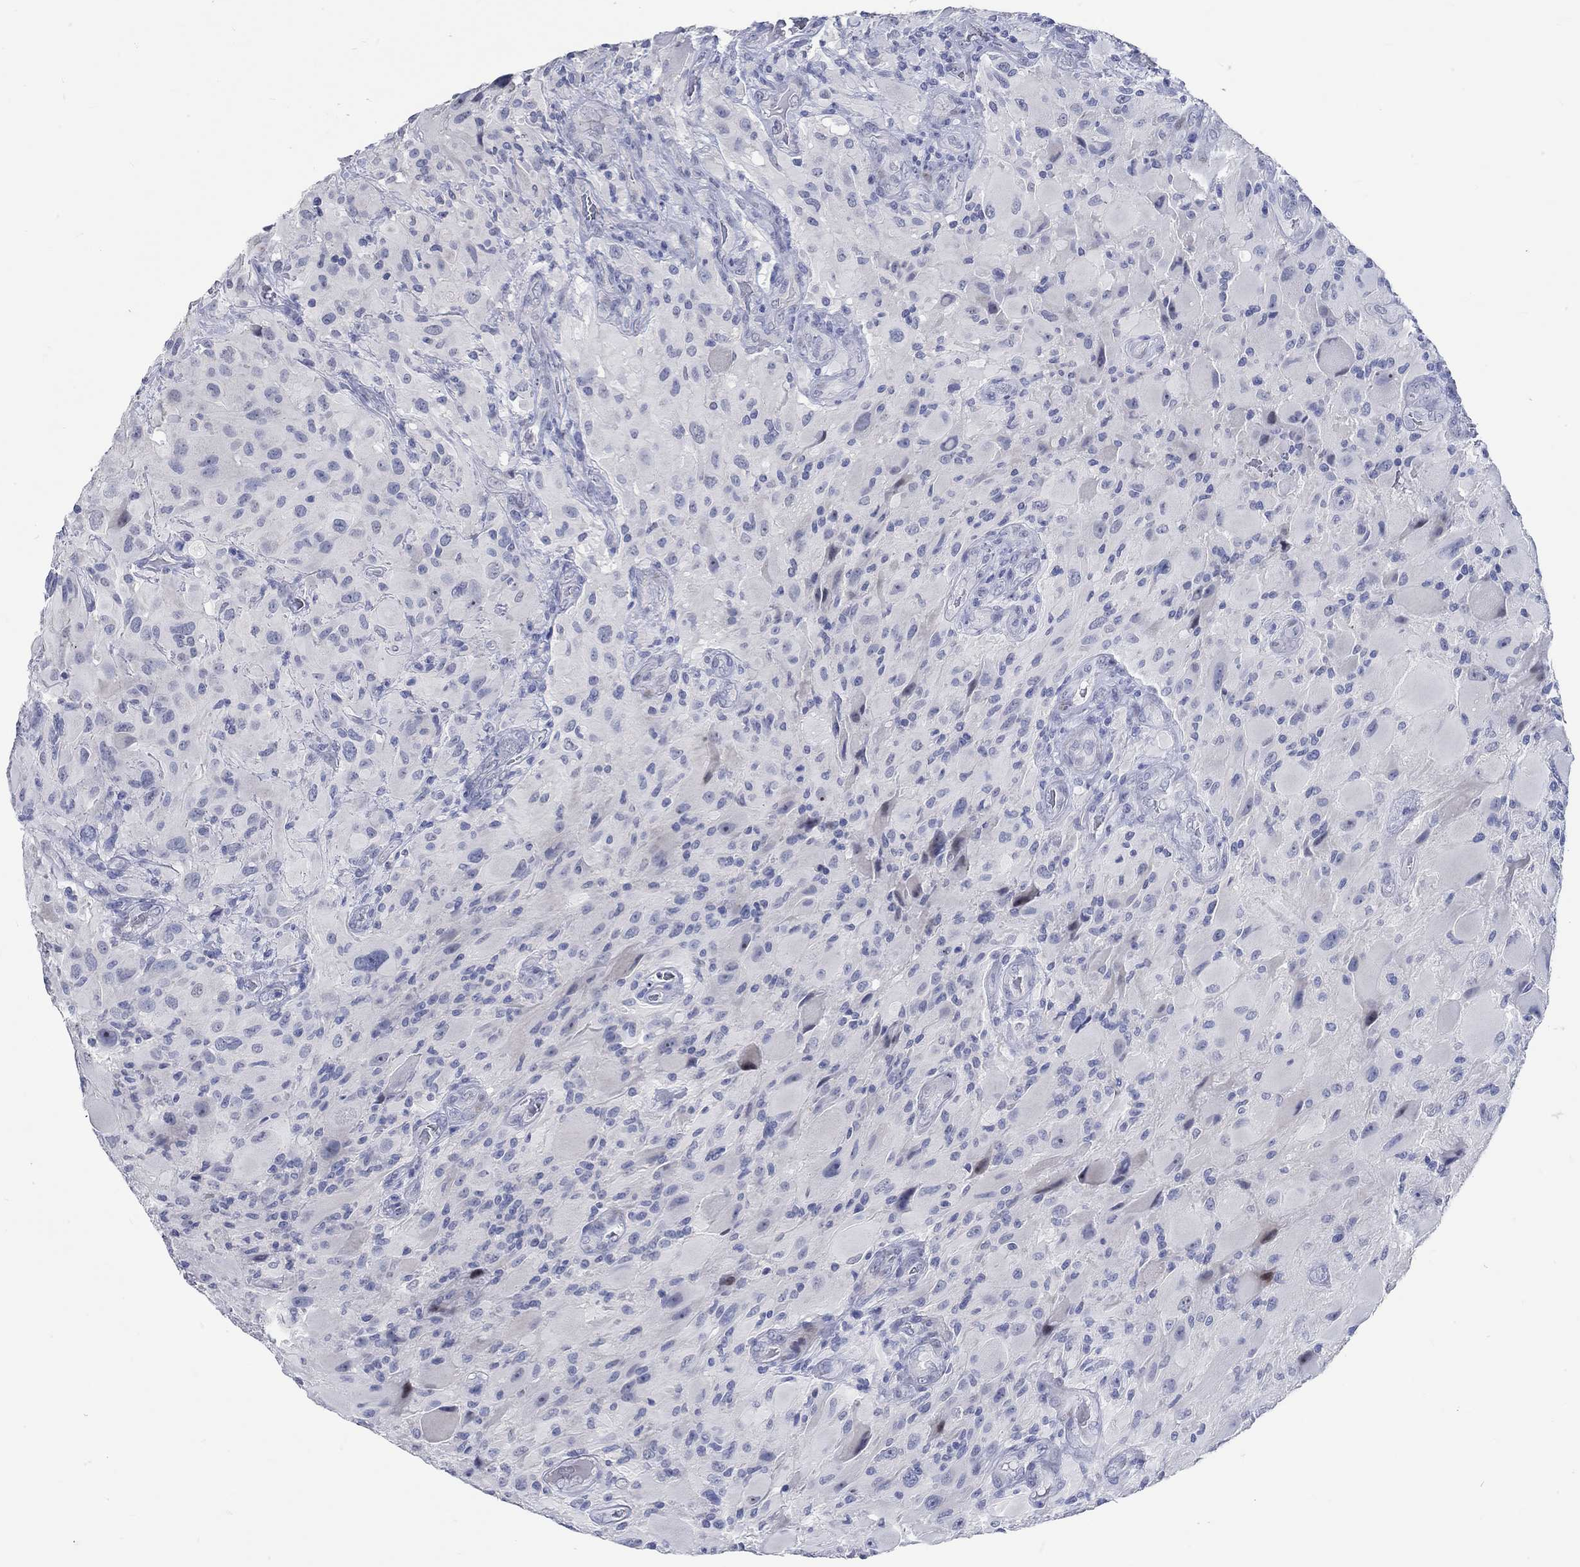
{"staining": {"intensity": "negative", "quantity": "none", "location": "none"}, "tissue": "glioma", "cell_type": "Tumor cells", "image_type": "cancer", "snomed": [{"axis": "morphology", "description": "Glioma, malignant, High grade"}, {"axis": "topography", "description": "Cerebral cortex"}], "caption": "Protein analysis of high-grade glioma (malignant) shows no significant positivity in tumor cells. (Brightfield microscopy of DAB (3,3'-diaminobenzidine) IHC at high magnification).", "gene": "C4orf47", "patient": {"sex": "male", "age": 35}}